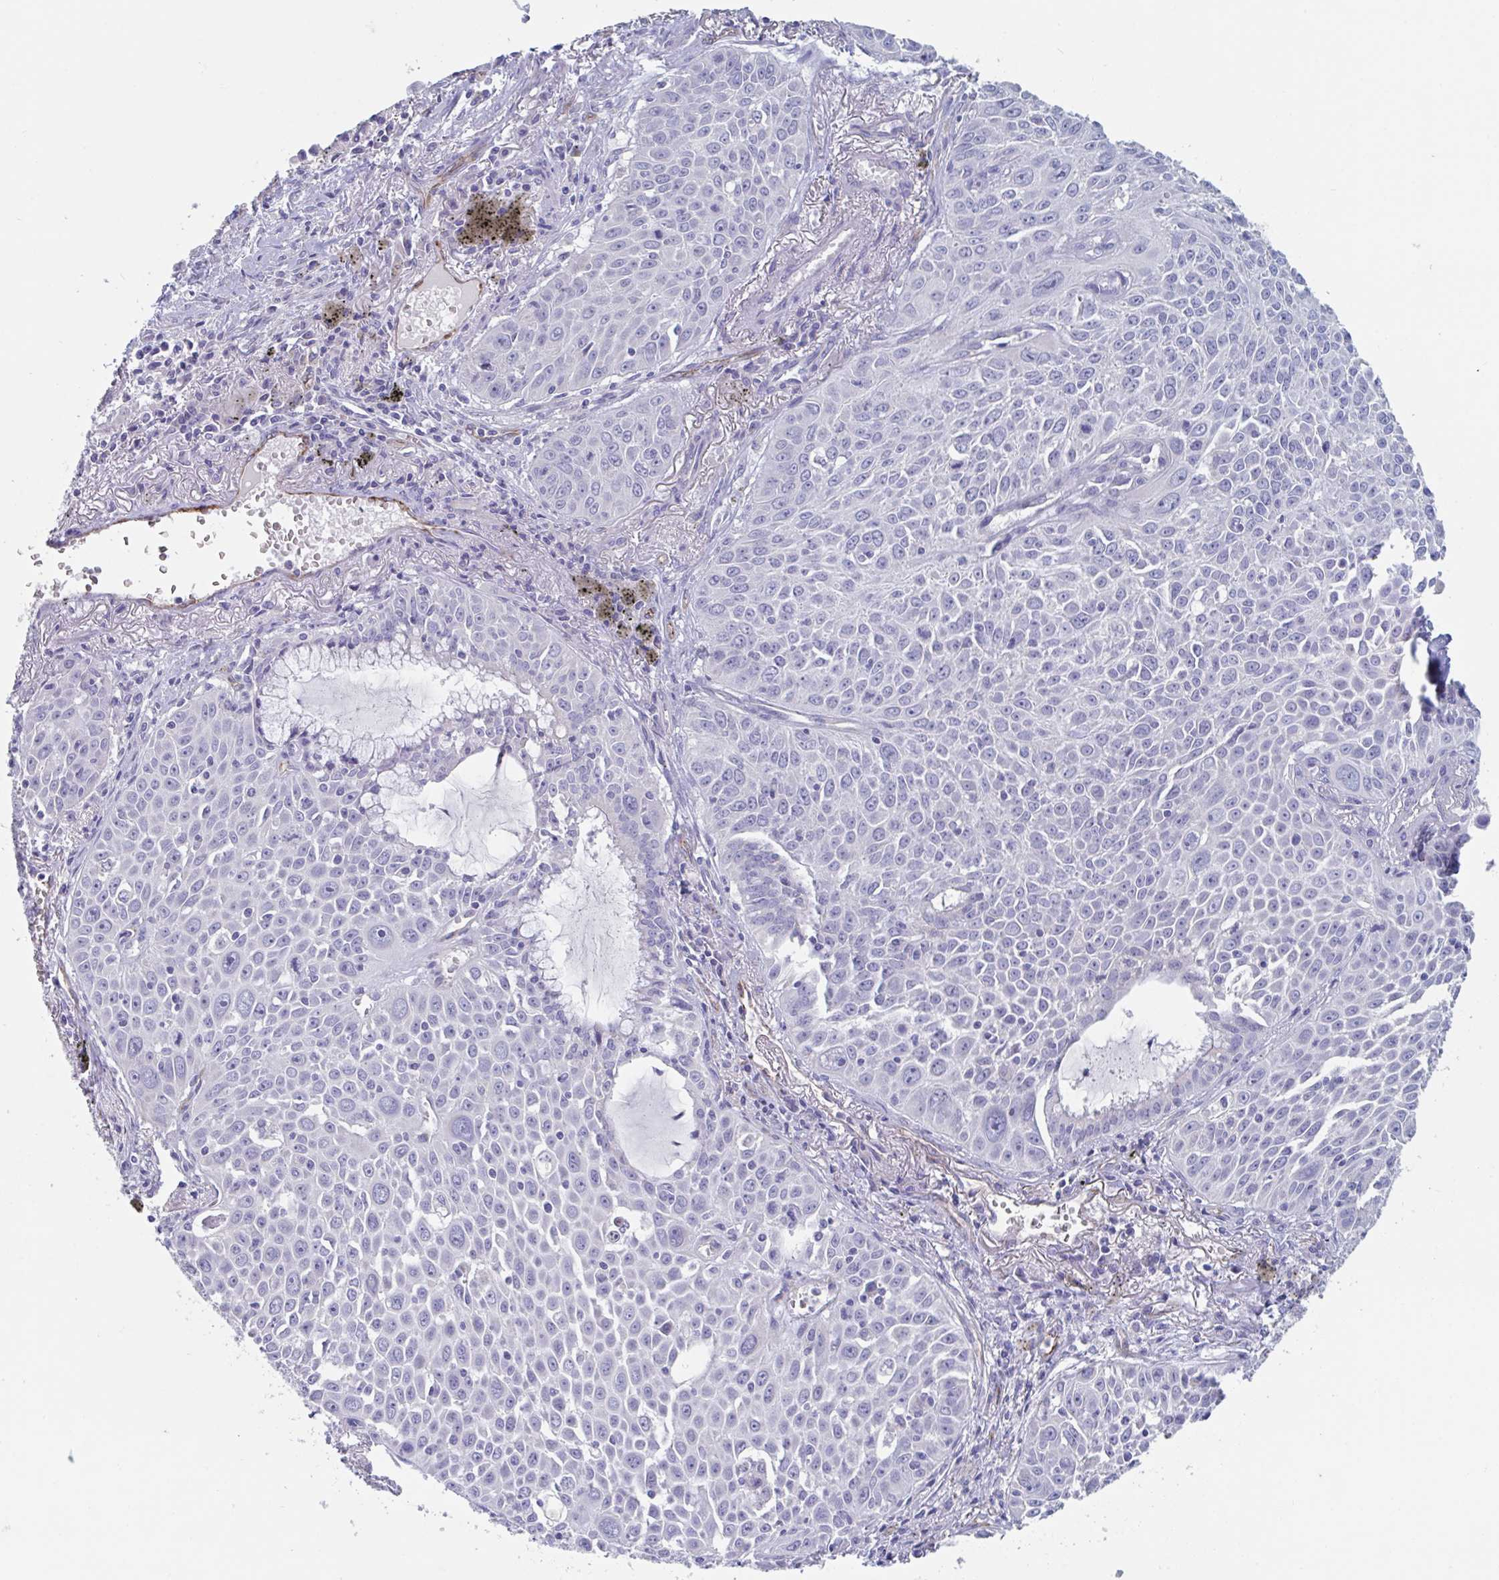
{"staining": {"intensity": "negative", "quantity": "none", "location": "none"}, "tissue": "lung cancer", "cell_type": "Tumor cells", "image_type": "cancer", "snomed": [{"axis": "morphology", "description": "Squamous cell carcinoma, NOS"}, {"axis": "morphology", "description": "Squamous cell carcinoma, metastatic, NOS"}, {"axis": "topography", "description": "Lymph node"}, {"axis": "topography", "description": "Lung"}], "caption": "Histopathology image shows no significant protein staining in tumor cells of lung cancer (metastatic squamous cell carcinoma).", "gene": "ABHD16A", "patient": {"sex": "female", "age": 62}}